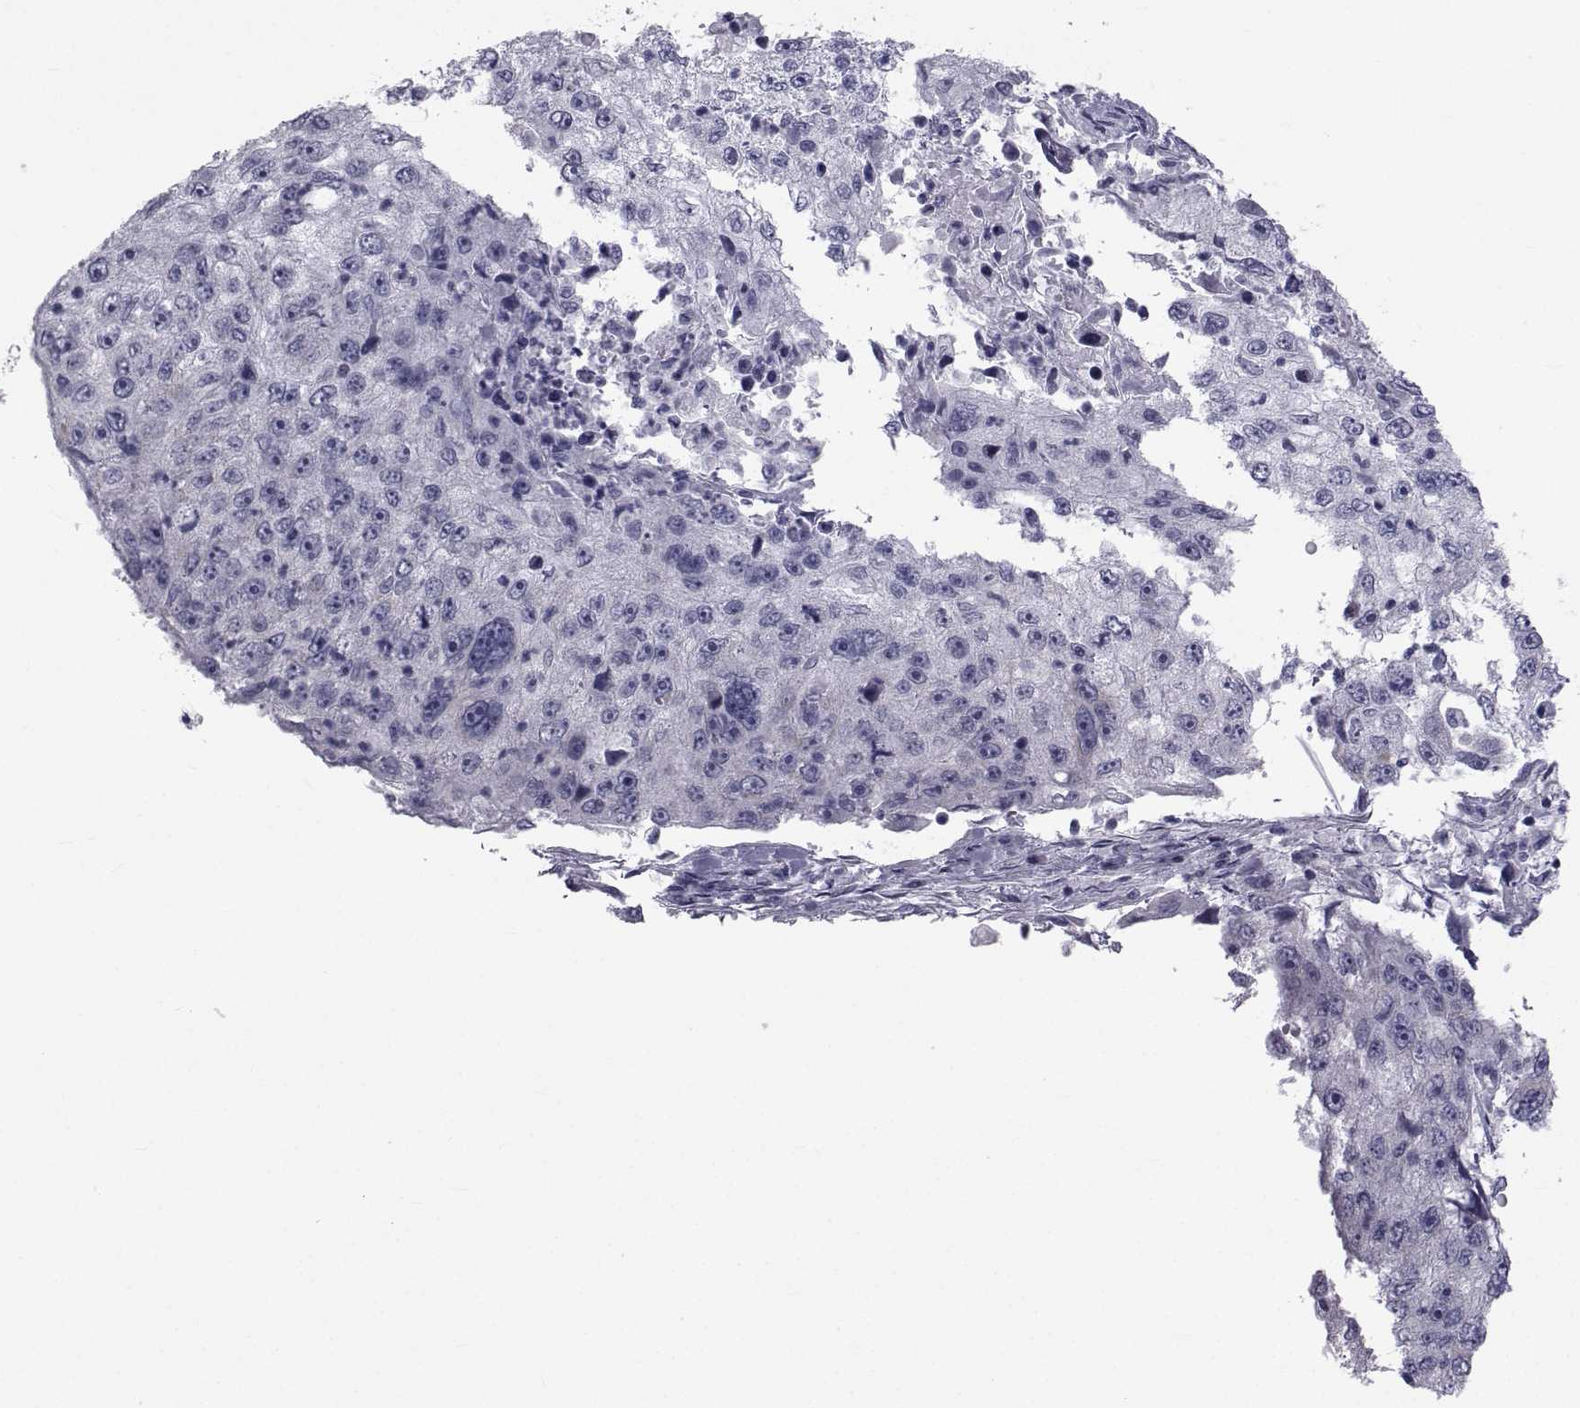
{"staining": {"intensity": "negative", "quantity": "none", "location": "none"}, "tissue": "cervical cancer", "cell_type": "Tumor cells", "image_type": "cancer", "snomed": [{"axis": "morphology", "description": "Squamous cell carcinoma, NOS"}, {"axis": "topography", "description": "Cervix"}], "caption": "This photomicrograph is of cervical cancer stained with IHC to label a protein in brown with the nuclei are counter-stained blue. There is no staining in tumor cells.", "gene": "FDXR", "patient": {"sex": "female", "age": 36}}